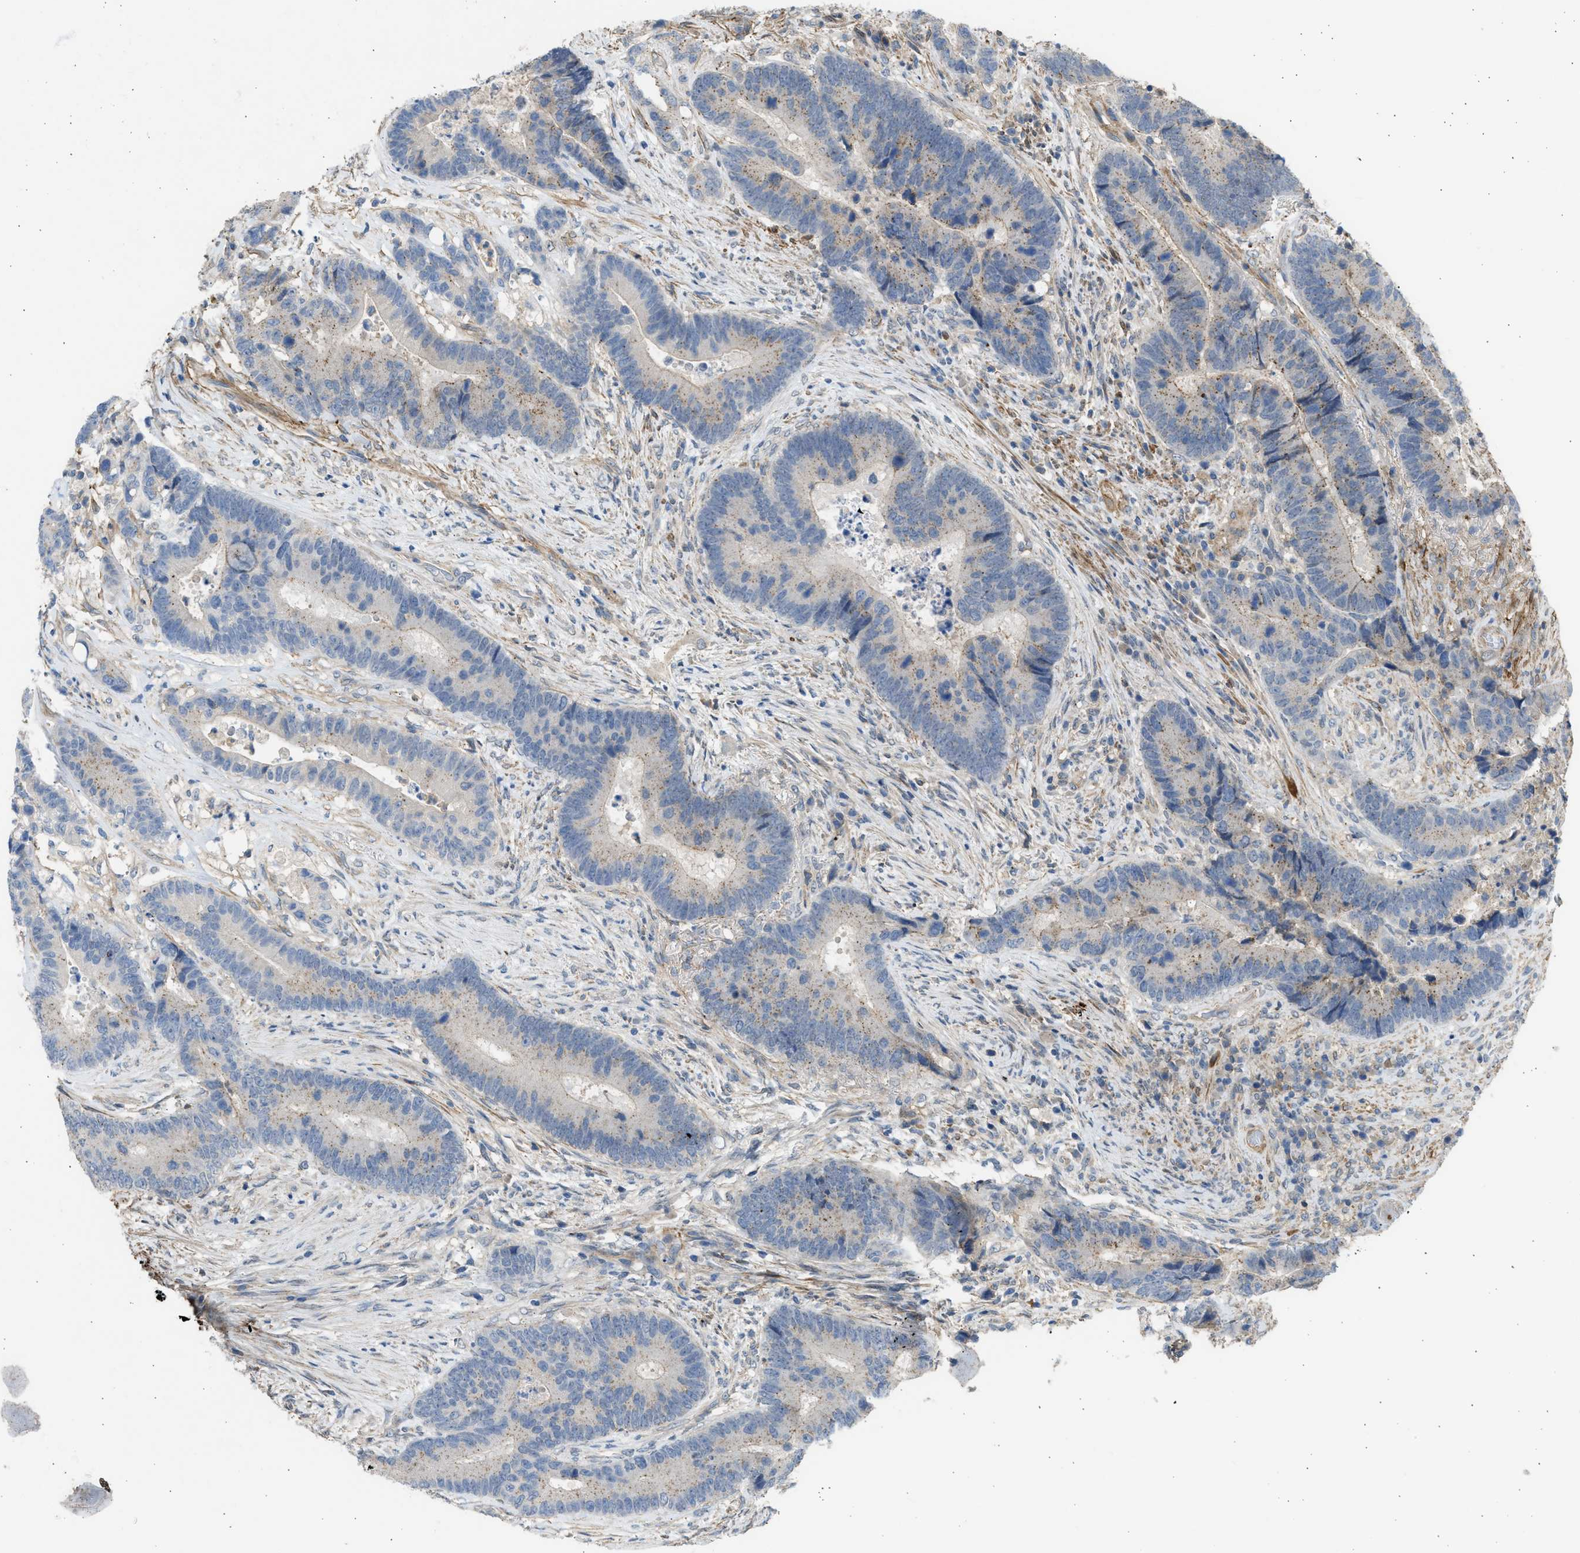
{"staining": {"intensity": "weak", "quantity": "25%-75%", "location": "cytoplasmic/membranous"}, "tissue": "colorectal cancer", "cell_type": "Tumor cells", "image_type": "cancer", "snomed": [{"axis": "morphology", "description": "Adenocarcinoma, NOS"}, {"axis": "topography", "description": "Rectum"}], "caption": "Adenocarcinoma (colorectal) was stained to show a protein in brown. There is low levels of weak cytoplasmic/membranous expression in about 25%-75% of tumor cells. (Brightfield microscopy of DAB IHC at high magnification).", "gene": "PCNX3", "patient": {"sex": "female", "age": 89}}